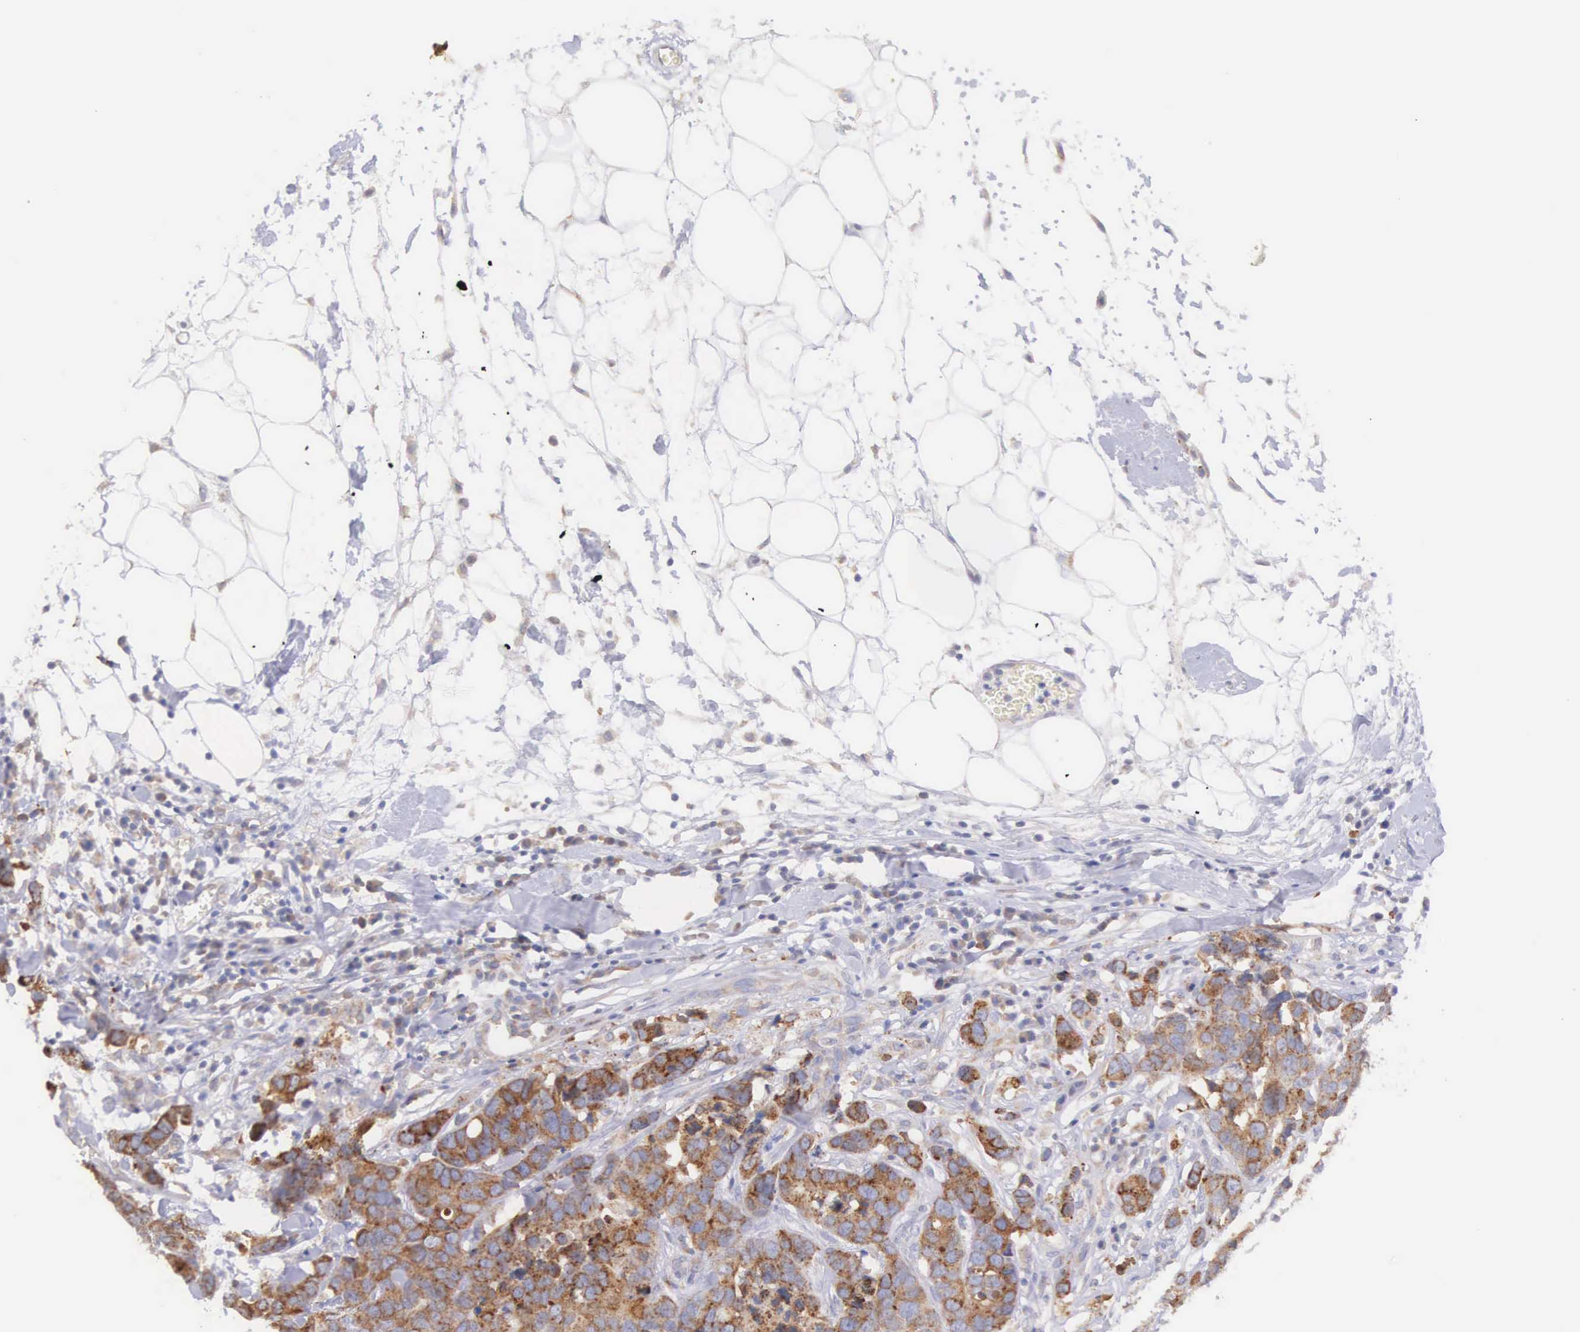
{"staining": {"intensity": "strong", "quantity": ">75%", "location": "cytoplasmic/membranous"}, "tissue": "breast cancer", "cell_type": "Tumor cells", "image_type": "cancer", "snomed": [{"axis": "morphology", "description": "Duct carcinoma"}, {"axis": "topography", "description": "Breast"}], "caption": "The histopathology image reveals staining of invasive ductal carcinoma (breast), revealing strong cytoplasmic/membranous protein positivity (brown color) within tumor cells.", "gene": "NSDHL", "patient": {"sex": "female", "age": 91}}